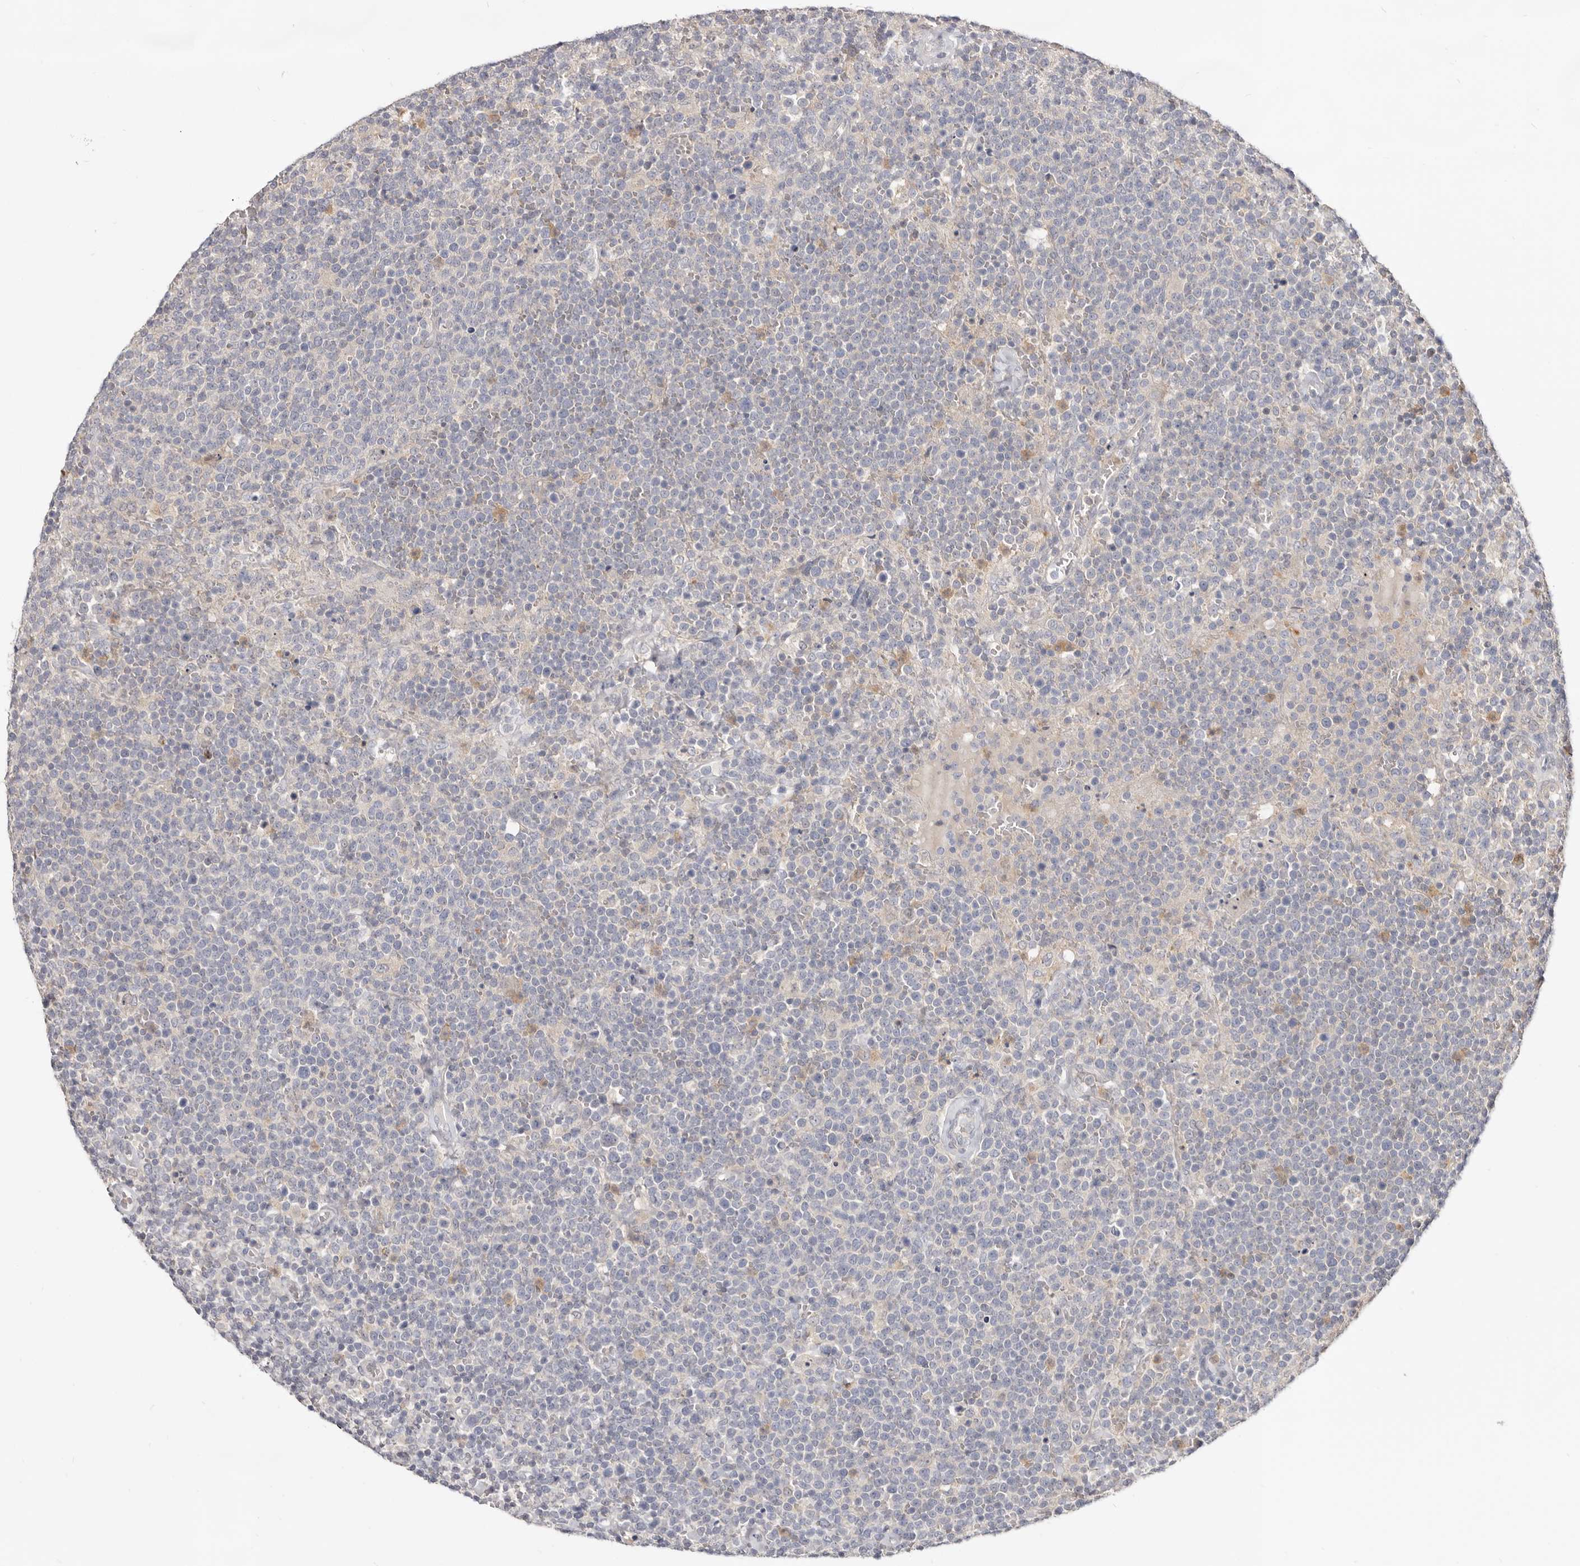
{"staining": {"intensity": "negative", "quantity": "none", "location": "none"}, "tissue": "lymphoma", "cell_type": "Tumor cells", "image_type": "cancer", "snomed": [{"axis": "morphology", "description": "Malignant lymphoma, non-Hodgkin's type, High grade"}, {"axis": "topography", "description": "Lymph node"}], "caption": "This is an IHC image of lymphoma. There is no positivity in tumor cells.", "gene": "TC2N", "patient": {"sex": "male", "age": 61}}